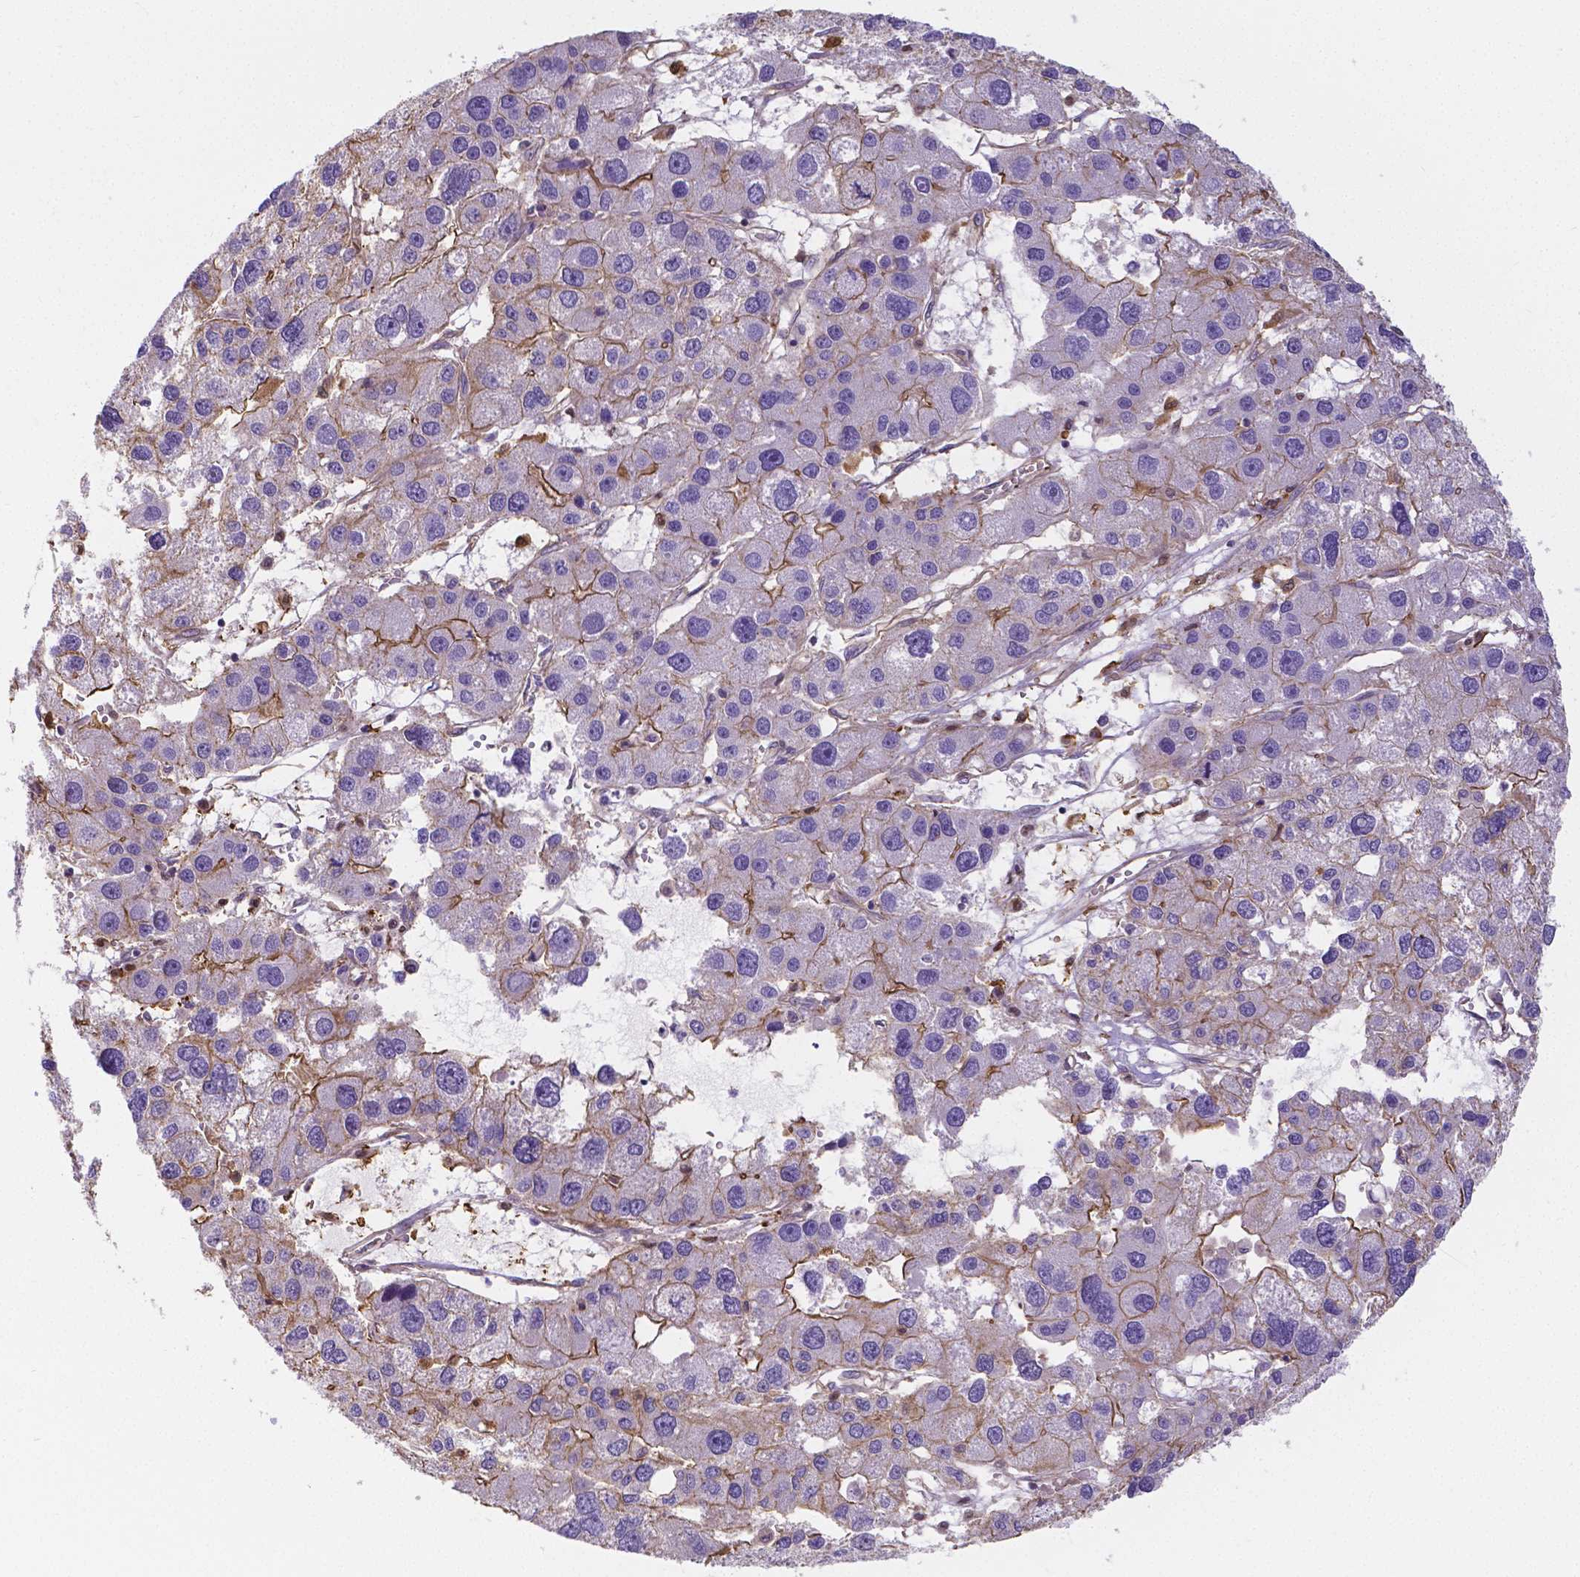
{"staining": {"intensity": "moderate", "quantity": "<25%", "location": "cytoplasmic/membranous"}, "tissue": "liver cancer", "cell_type": "Tumor cells", "image_type": "cancer", "snomed": [{"axis": "morphology", "description": "Carcinoma, Hepatocellular, NOS"}, {"axis": "topography", "description": "Liver"}], "caption": "An image of human liver cancer stained for a protein exhibits moderate cytoplasmic/membranous brown staining in tumor cells. (IHC, brightfield microscopy, high magnification).", "gene": "CRMP1", "patient": {"sex": "male", "age": 73}}